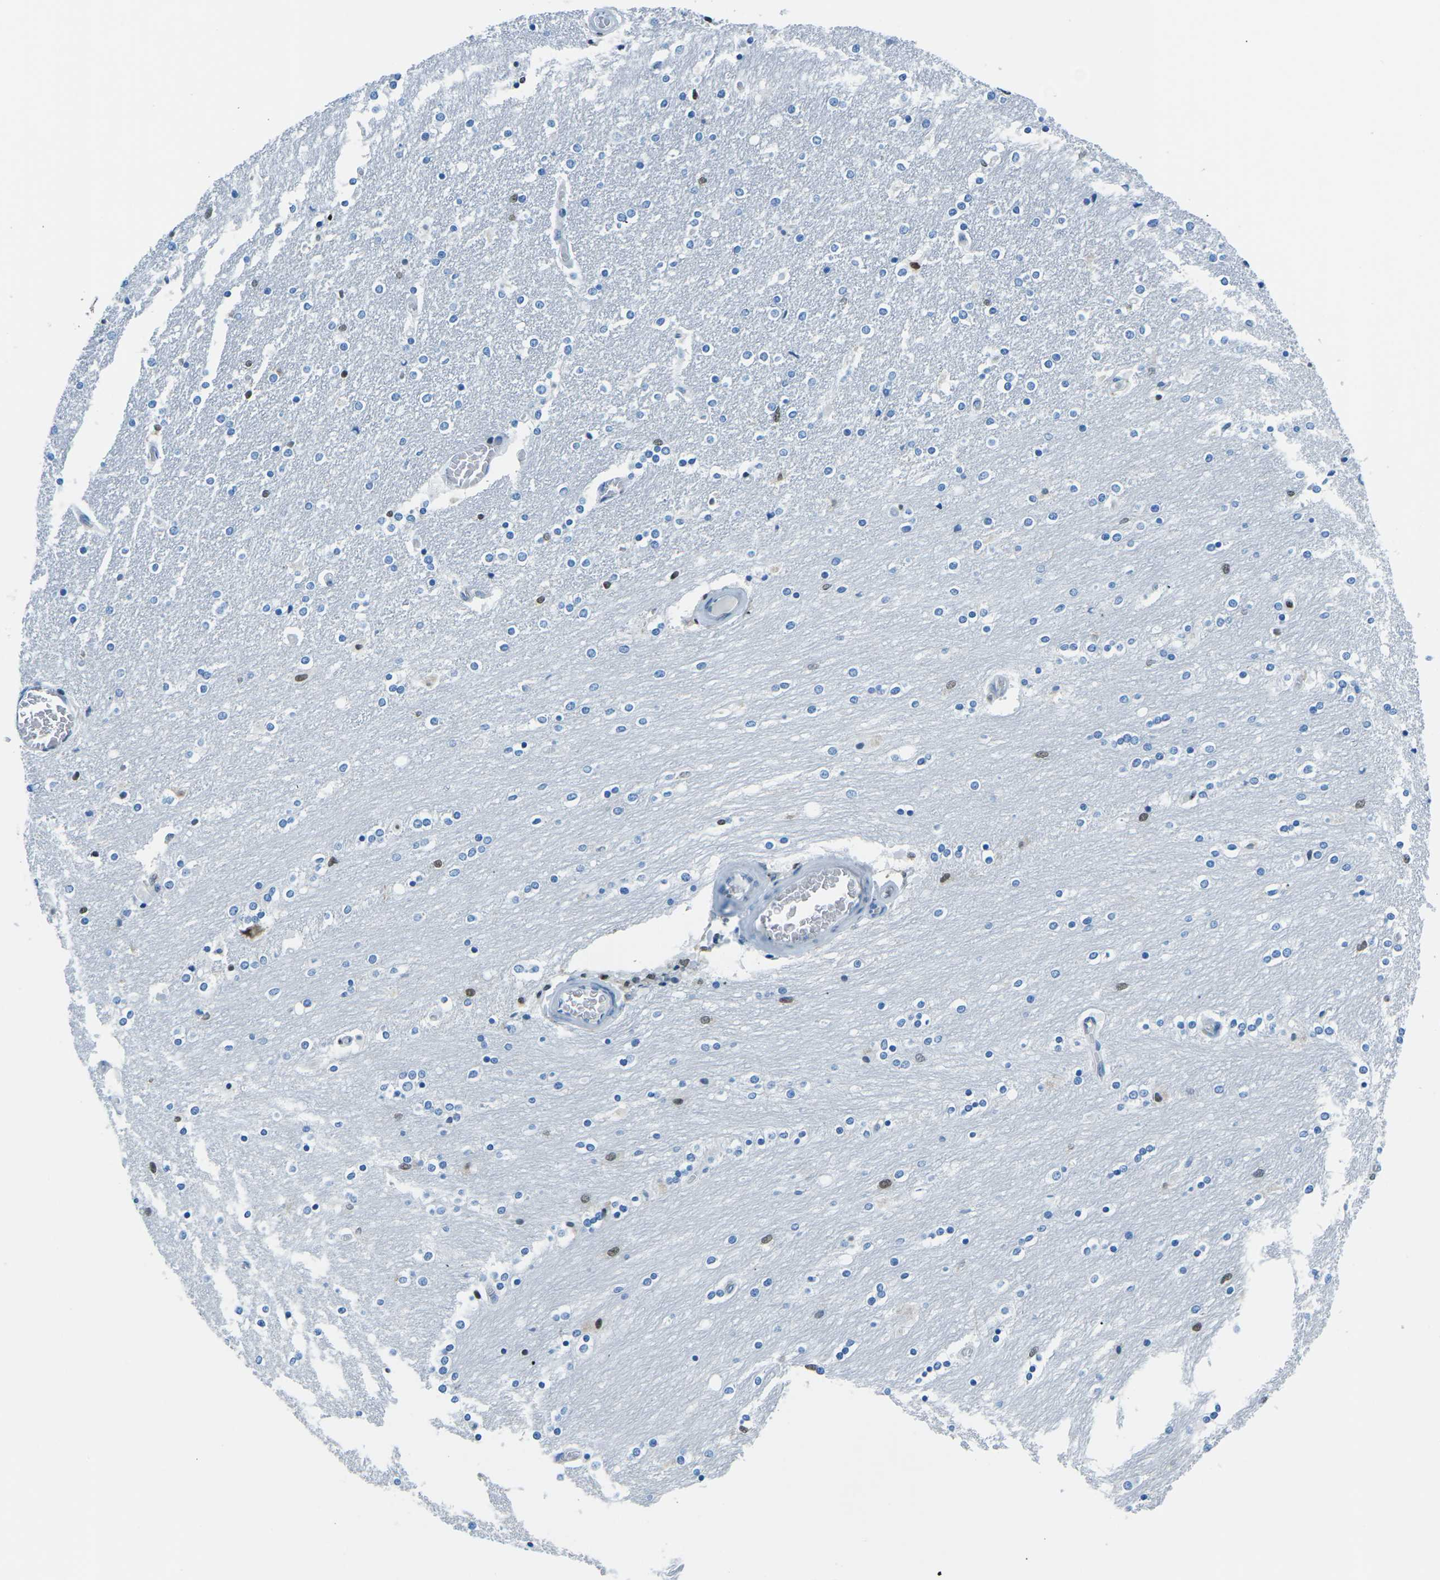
{"staining": {"intensity": "moderate", "quantity": "<25%", "location": "cytoplasmic/membranous,nuclear"}, "tissue": "caudate", "cell_type": "Glial cells", "image_type": "normal", "snomed": [{"axis": "morphology", "description": "Normal tissue, NOS"}, {"axis": "topography", "description": "Lateral ventricle wall"}], "caption": "Immunohistochemistry (IHC) histopathology image of normal caudate: caudate stained using IHC demonstrates low levels of moderate protein expression localized specifically in the cytoplasmic/membranous,nuclear of glial cells, appearing as a cytoplasmic/membranous,nuclear brown color.", "gene": "CELF2", "patient": {"sex": "female", "age": 54}}